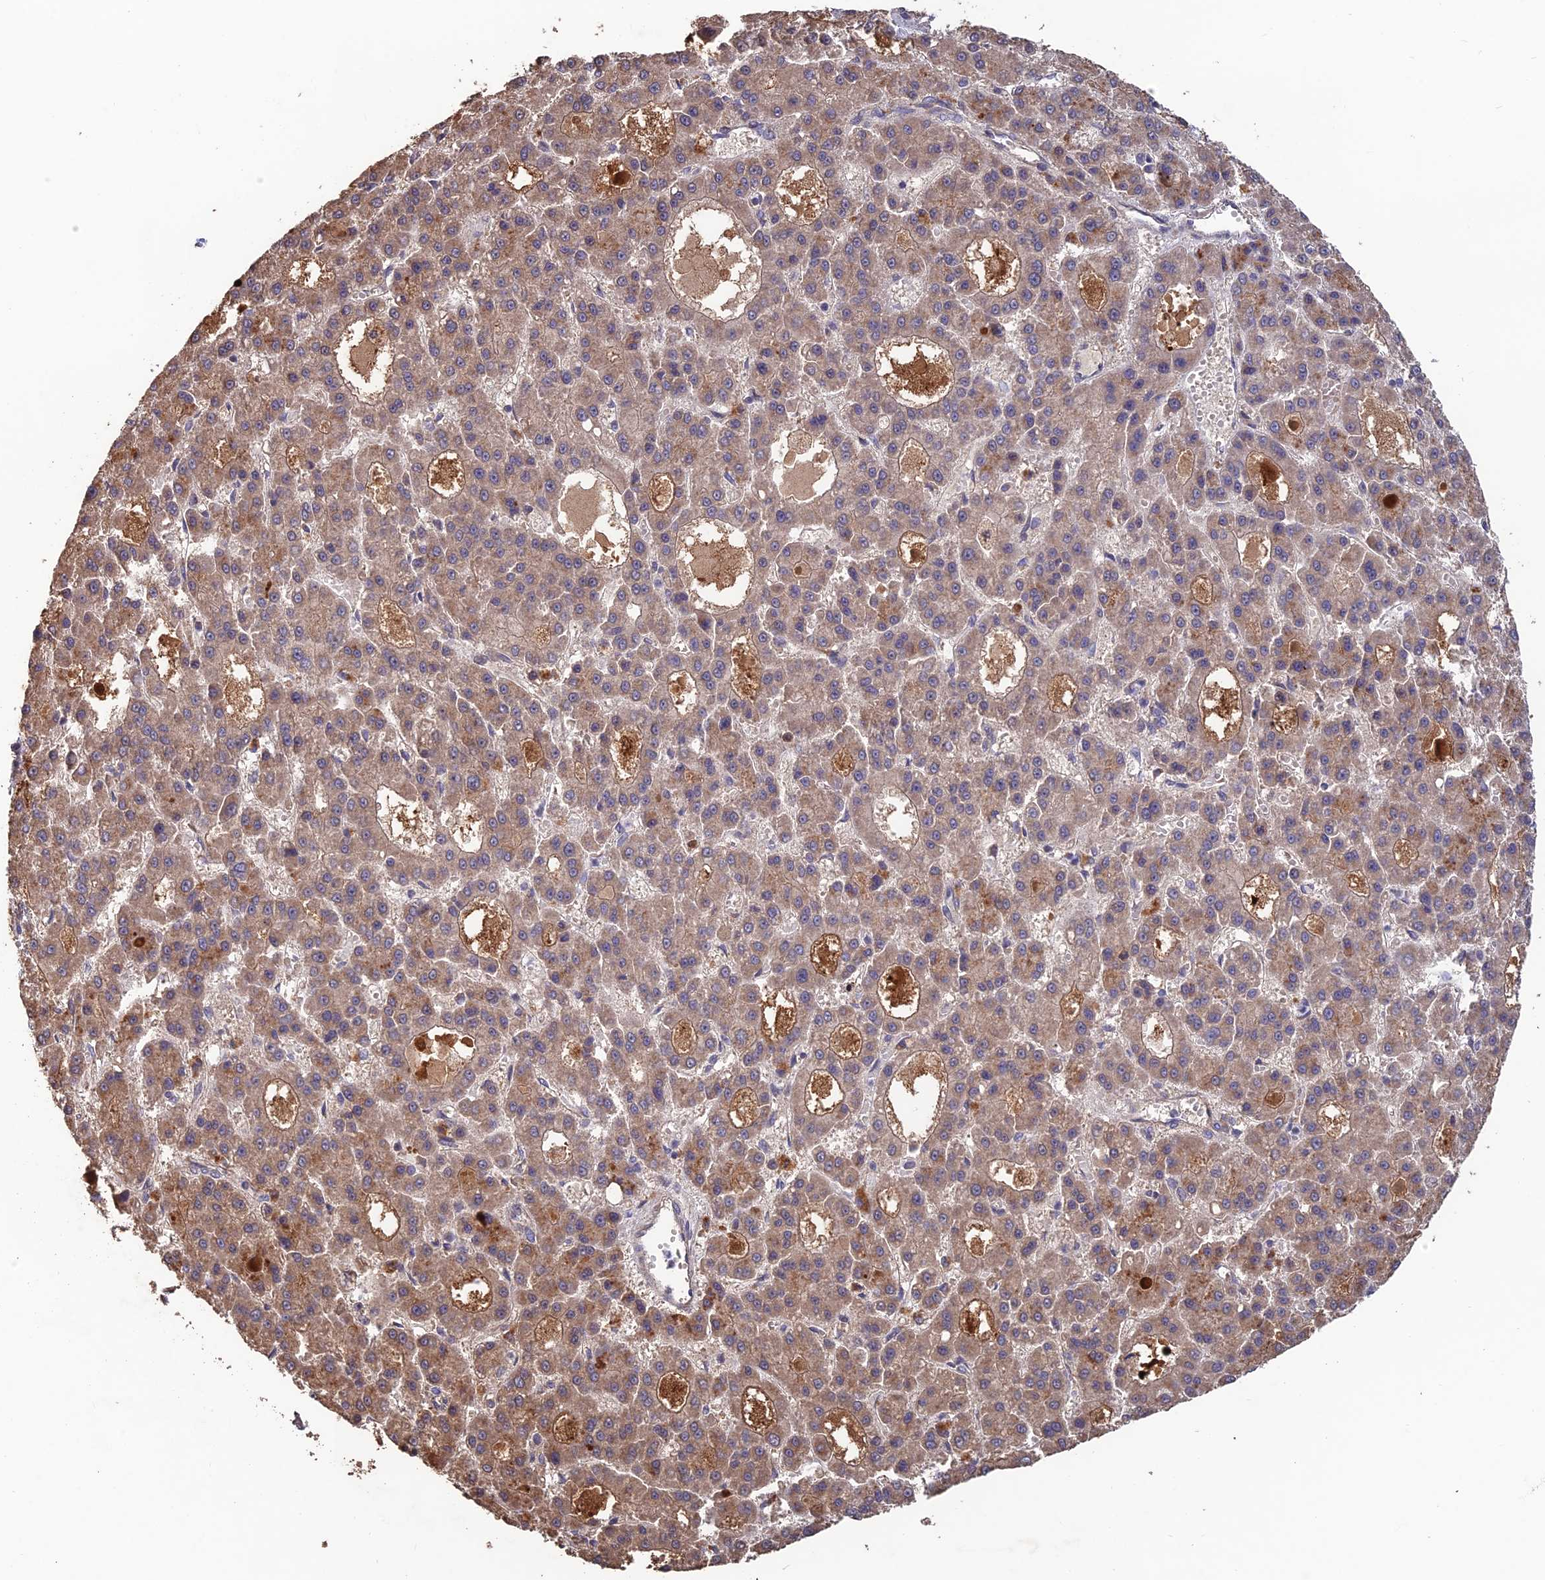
{"staining": {"intensity": "moderate", "quantity": ">75%", "location": "cytoplasmic/membranous"}, "tissue": "liver cancer", "cell_type": "Tumor cells", "image_type": "cancer", "snomed": [{"axis": "morphology", "description": "Carcinoma, Hepatocellular, NOS"}, {"axis": "topography", "description": "Liver"}], "caption": "Protein expression analysis of human liver cancer (hepatocellular carcinoma) reveals moderate cytoplasmic/membranous expression in about >75% of tumor cells.", "gene": "SHISA5", "patient": {"sex": "male", "age": 70}}